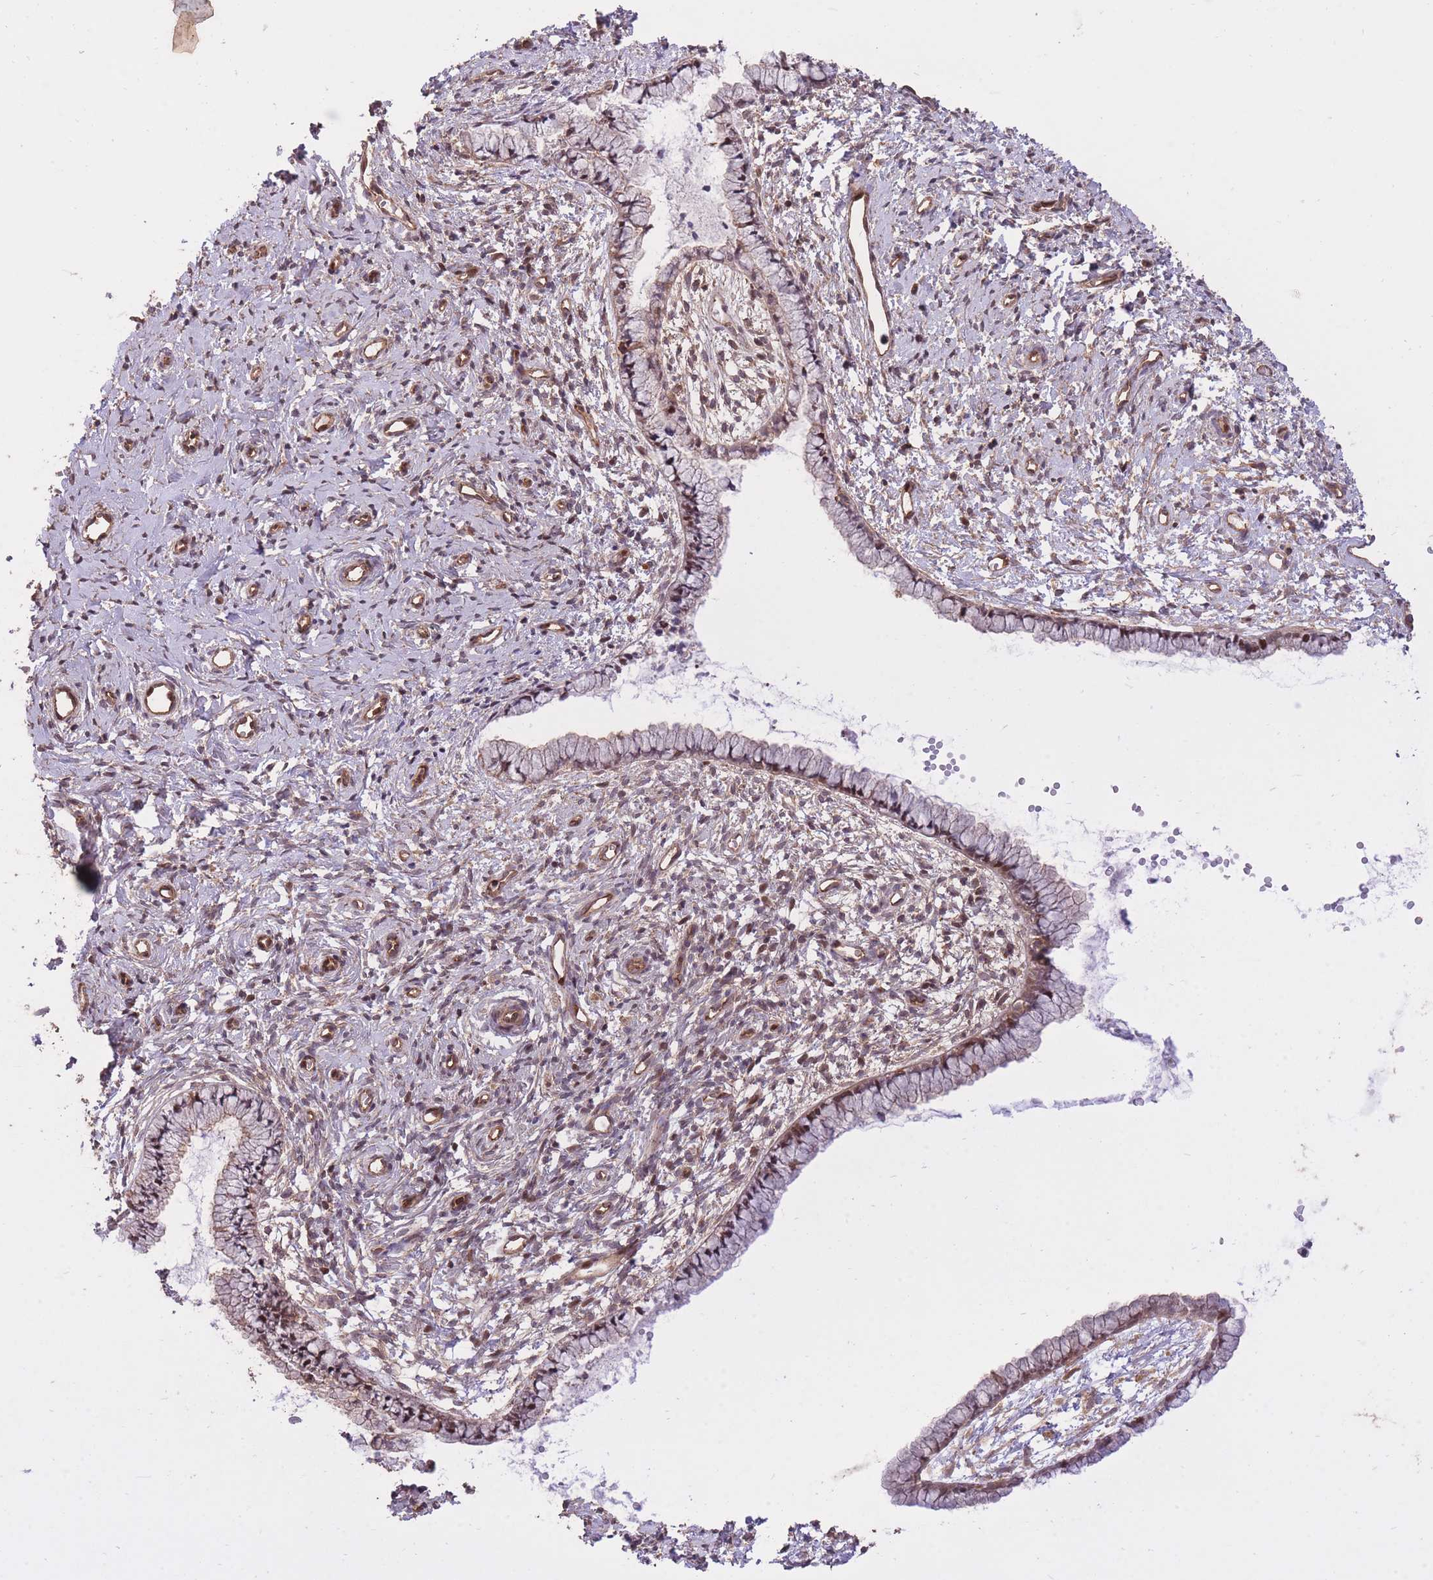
{"staining": {"intensity": "moderate", "quantity": "<25%", "location": "cytoplasmic/membranous"}, "tissue": "cervix", "cell_type": "Glandular cells", "image_type": "normal", "snomed": [{"axis": "morphology", "description": "Normal tissue, NOS"}, {"axis": "topography", "description": "Cervix"}], "caption": "Glandular cells exhibit moderate cytoplasmic/membranous staining in about <25% of cells in normal cervix.", "gene": "PLD1", "patient": {"sex": "female", "age": 57}}